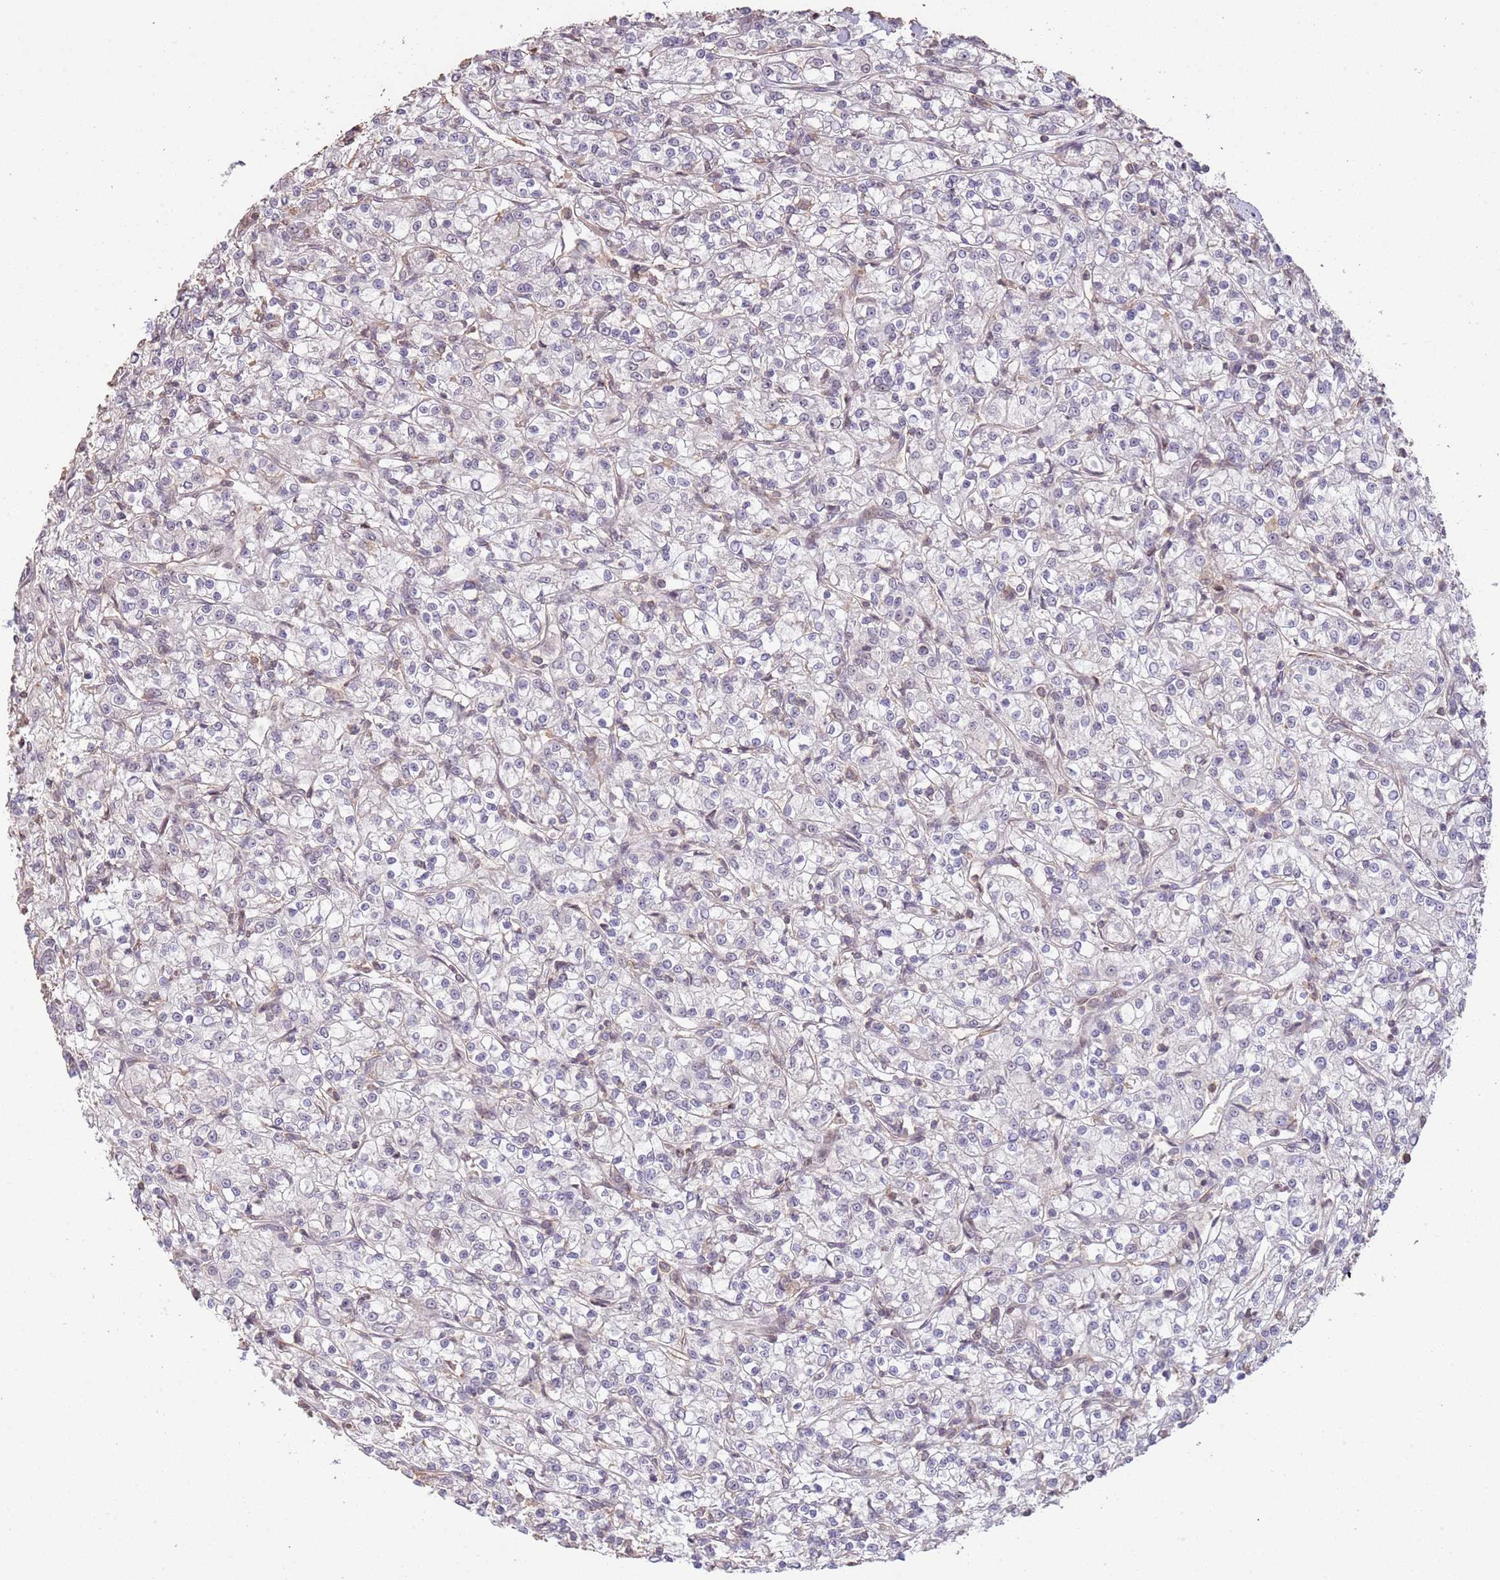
{"staining": {"intensity": "negative", "quantity": "none", "location": "none"}, "tissue": "renal cancer", "cell_type": "Tumor cells", "image_type": "cancer", "snomed": [{"axis": "morphology", "description": "Adenocarcinoma, NOS"}, {"axis": "topography", "description": "Kidney"}], "caption": "This micrograph is of adenocarcinoma (renal) stained with IHC to label a protein in brown with the nuclei are counter-stained blue. There is no expression in tumor cells. (DAB (3,3'-diaminobenzidine) IHC with hematoxylin counter stain).", "gene": "ADTRP", "patient": {"sex": "female", "age": 59}}